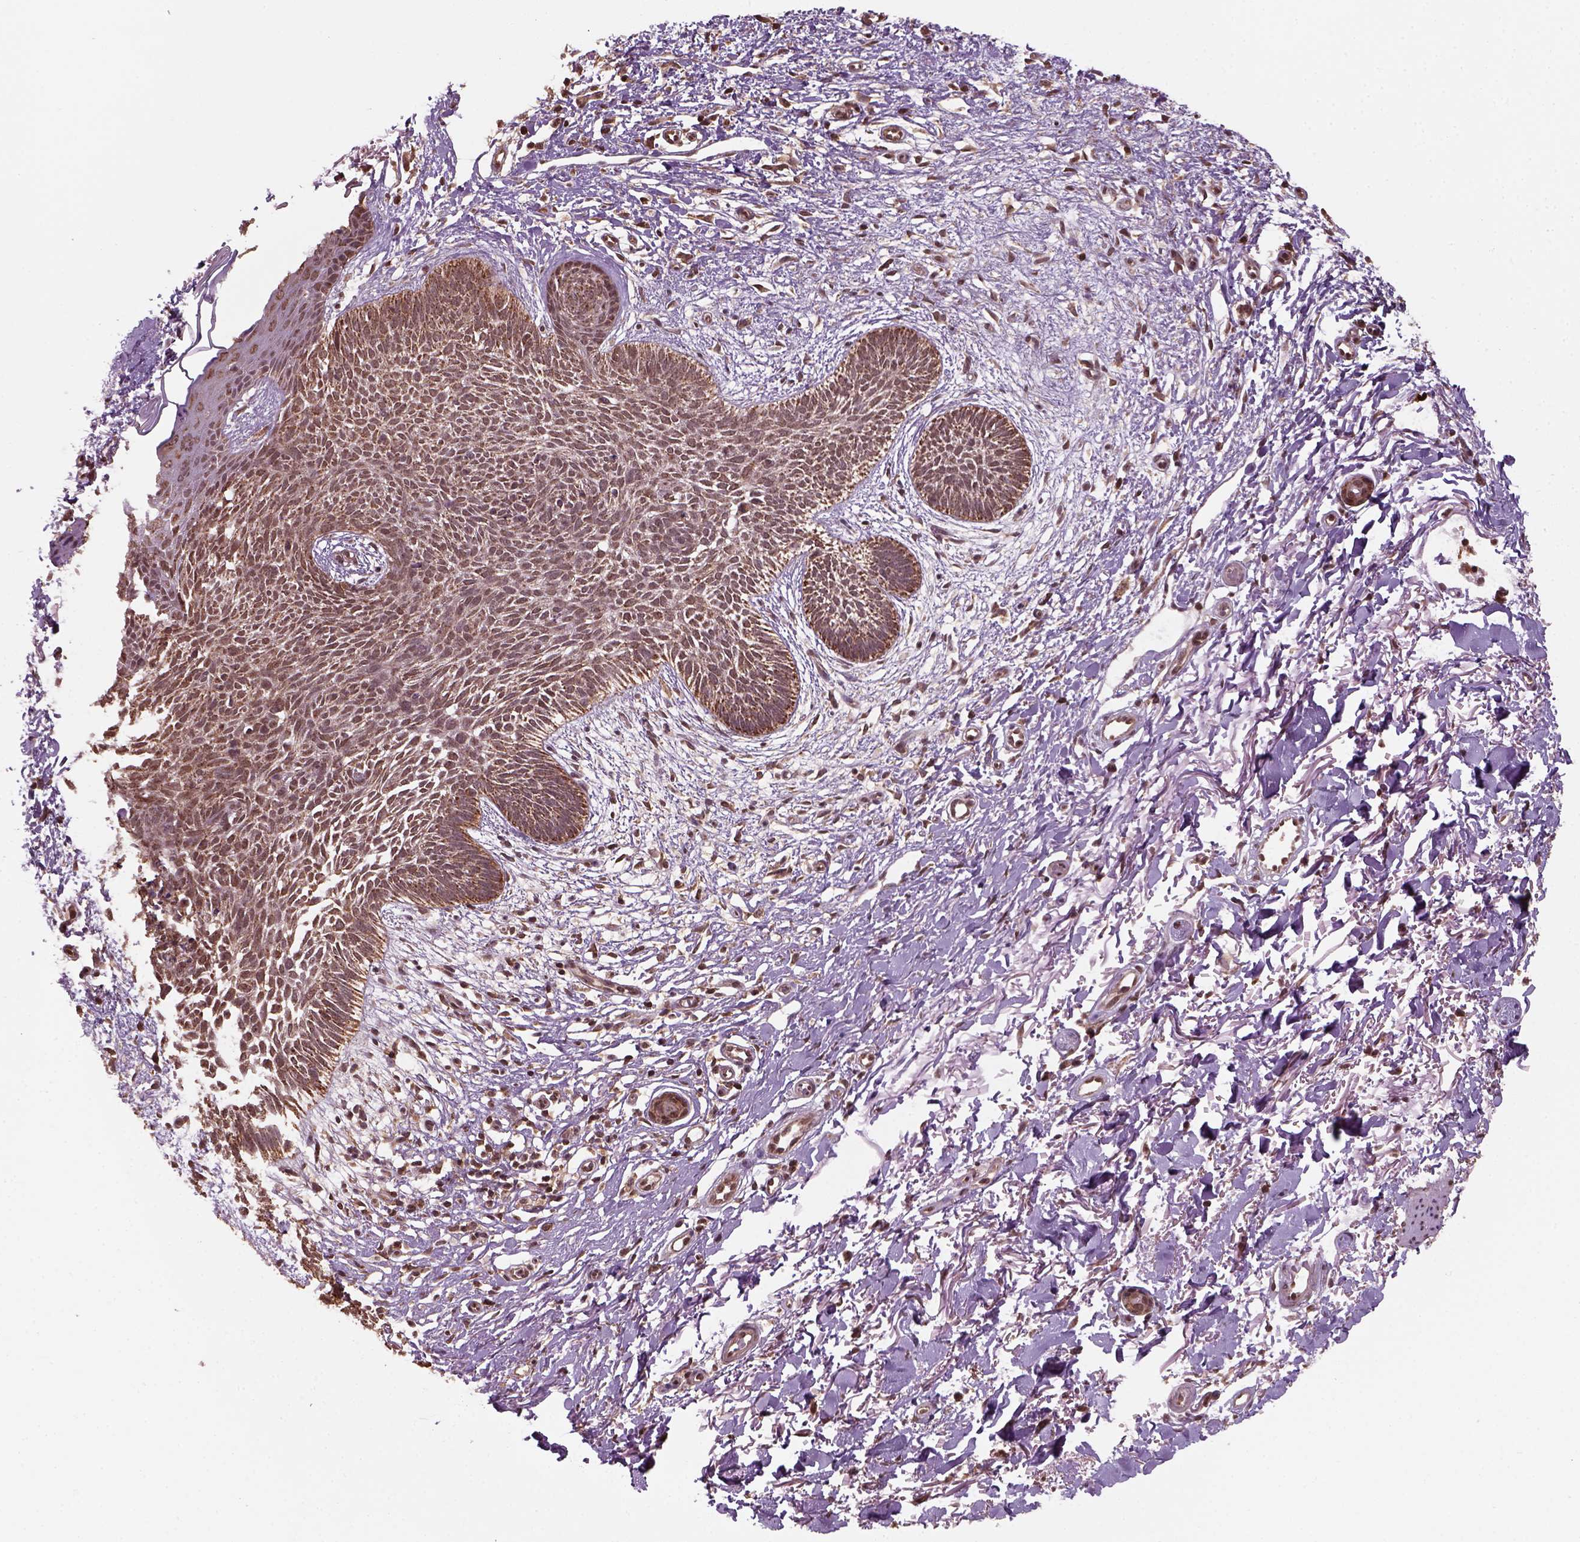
{"staining": {"intensity": "moderate", "quantity": ">75%", "location": "cytoplasmic/membranous"}, "tissue": "skin cancer", "cell_type": "Tumor cells", "image_type": "cancer", "snomed": [{"axis": "morphology", "description": "Basal cell carcinoma"}, {"axis": "topography", "description": "Skin"}], "caption": "This is an image of immunohistochemistry (IHC) staining of skin cancer, which shows moderate positivity in the cytoplasmic/membranous of tumor cells.", "gene": "NUDT9", "patient": {"sex": "female", "age": 84}}